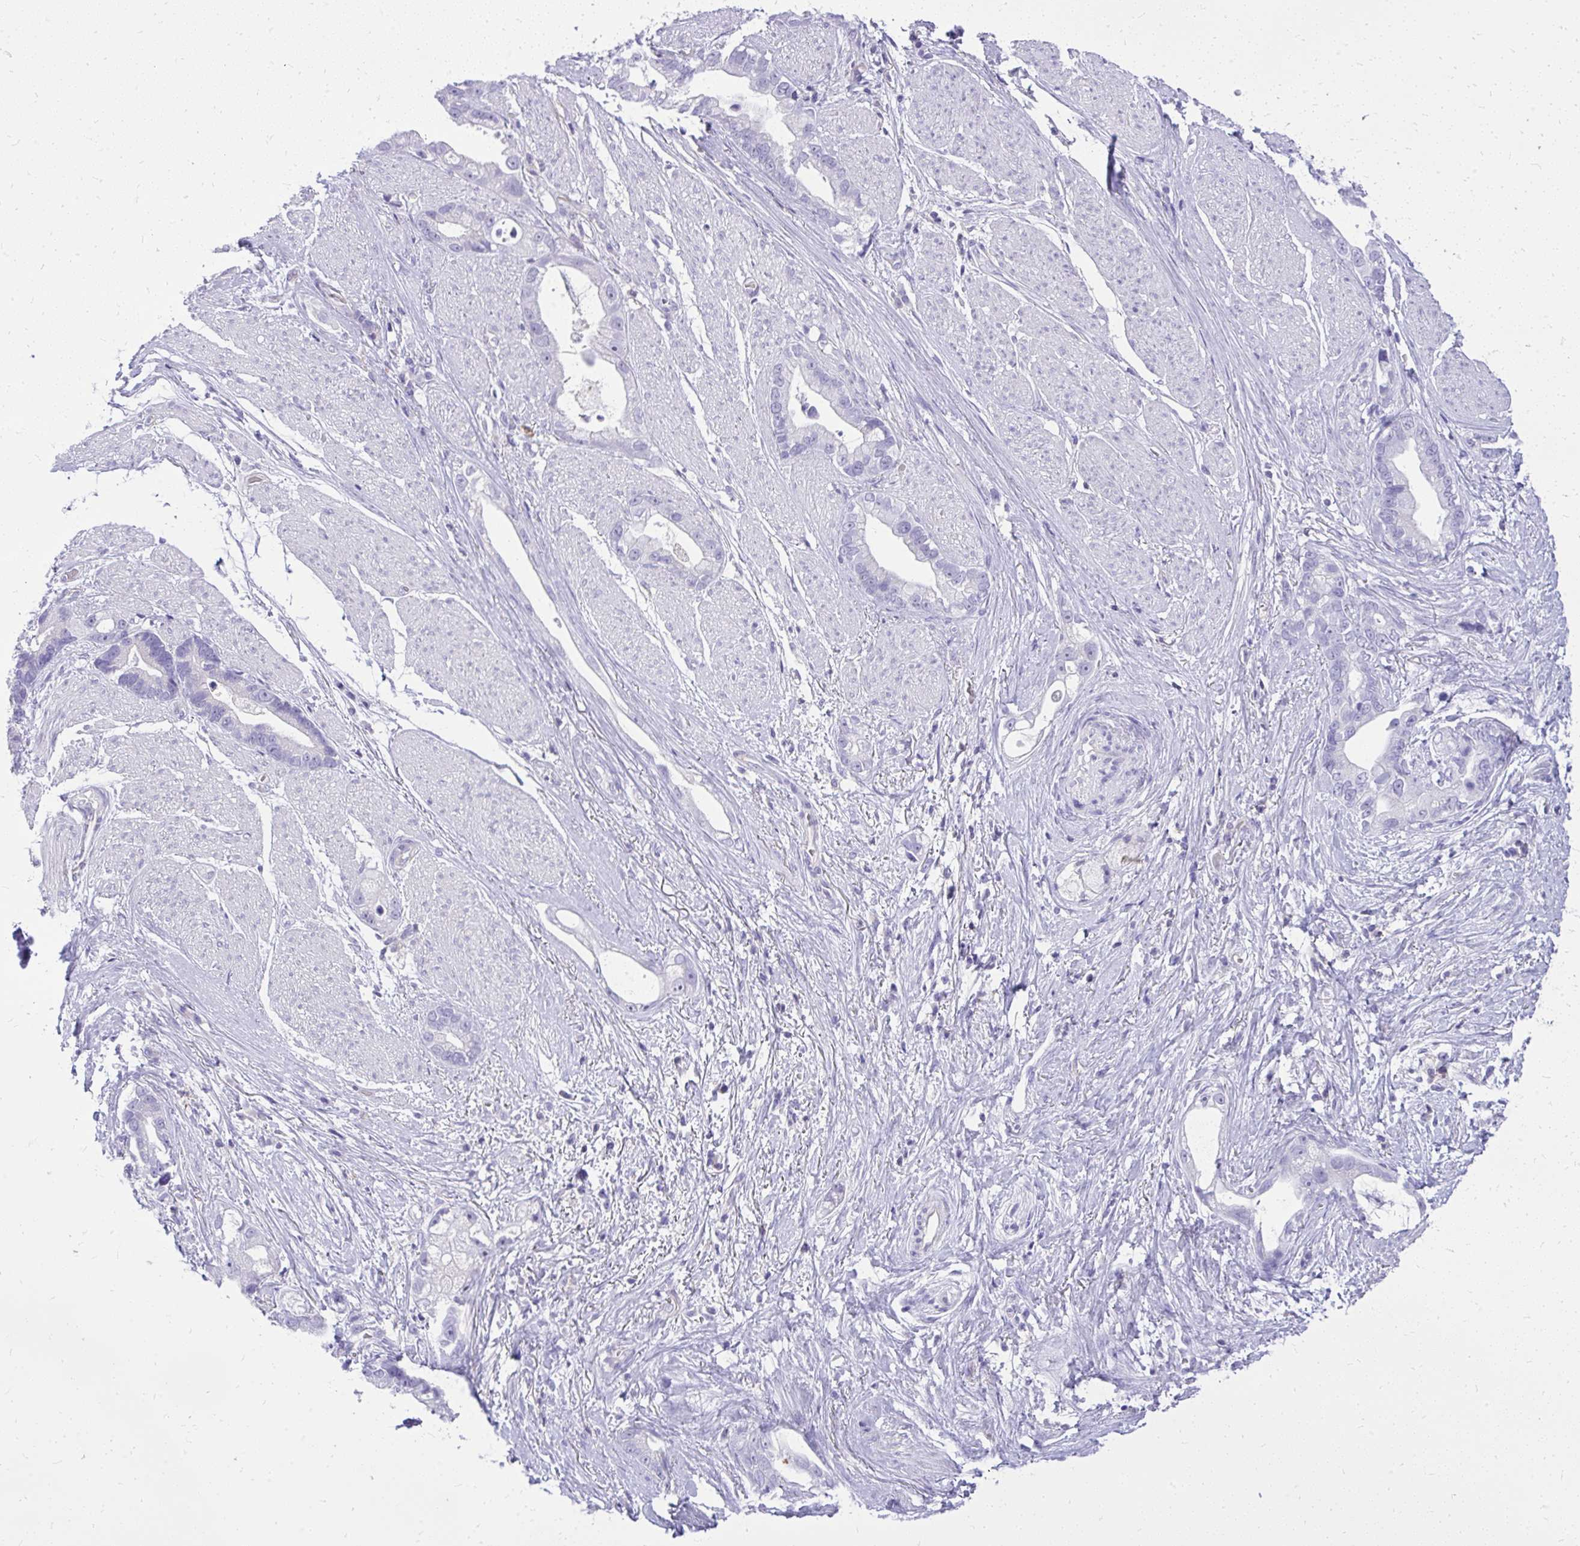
{"staining": {"intensity": "negative", "quantity": "none", "location": "none"}, "tissue": "stomach cancer", "cell_type": "Tumor cells", "image_type": "cancer", "snomed": [{"axis": "morphology", "description": "Adenocarcinoma, NOS"}, {"axis": "topography", "description": "Stomach"}], "caption": "Human stomach cancer stained for a protein using immunohistochemistry (IHC) reveals no staining in tumor cells.", "gene": "GPRIN3", "patient": {"sex": "male", "age": 55}}